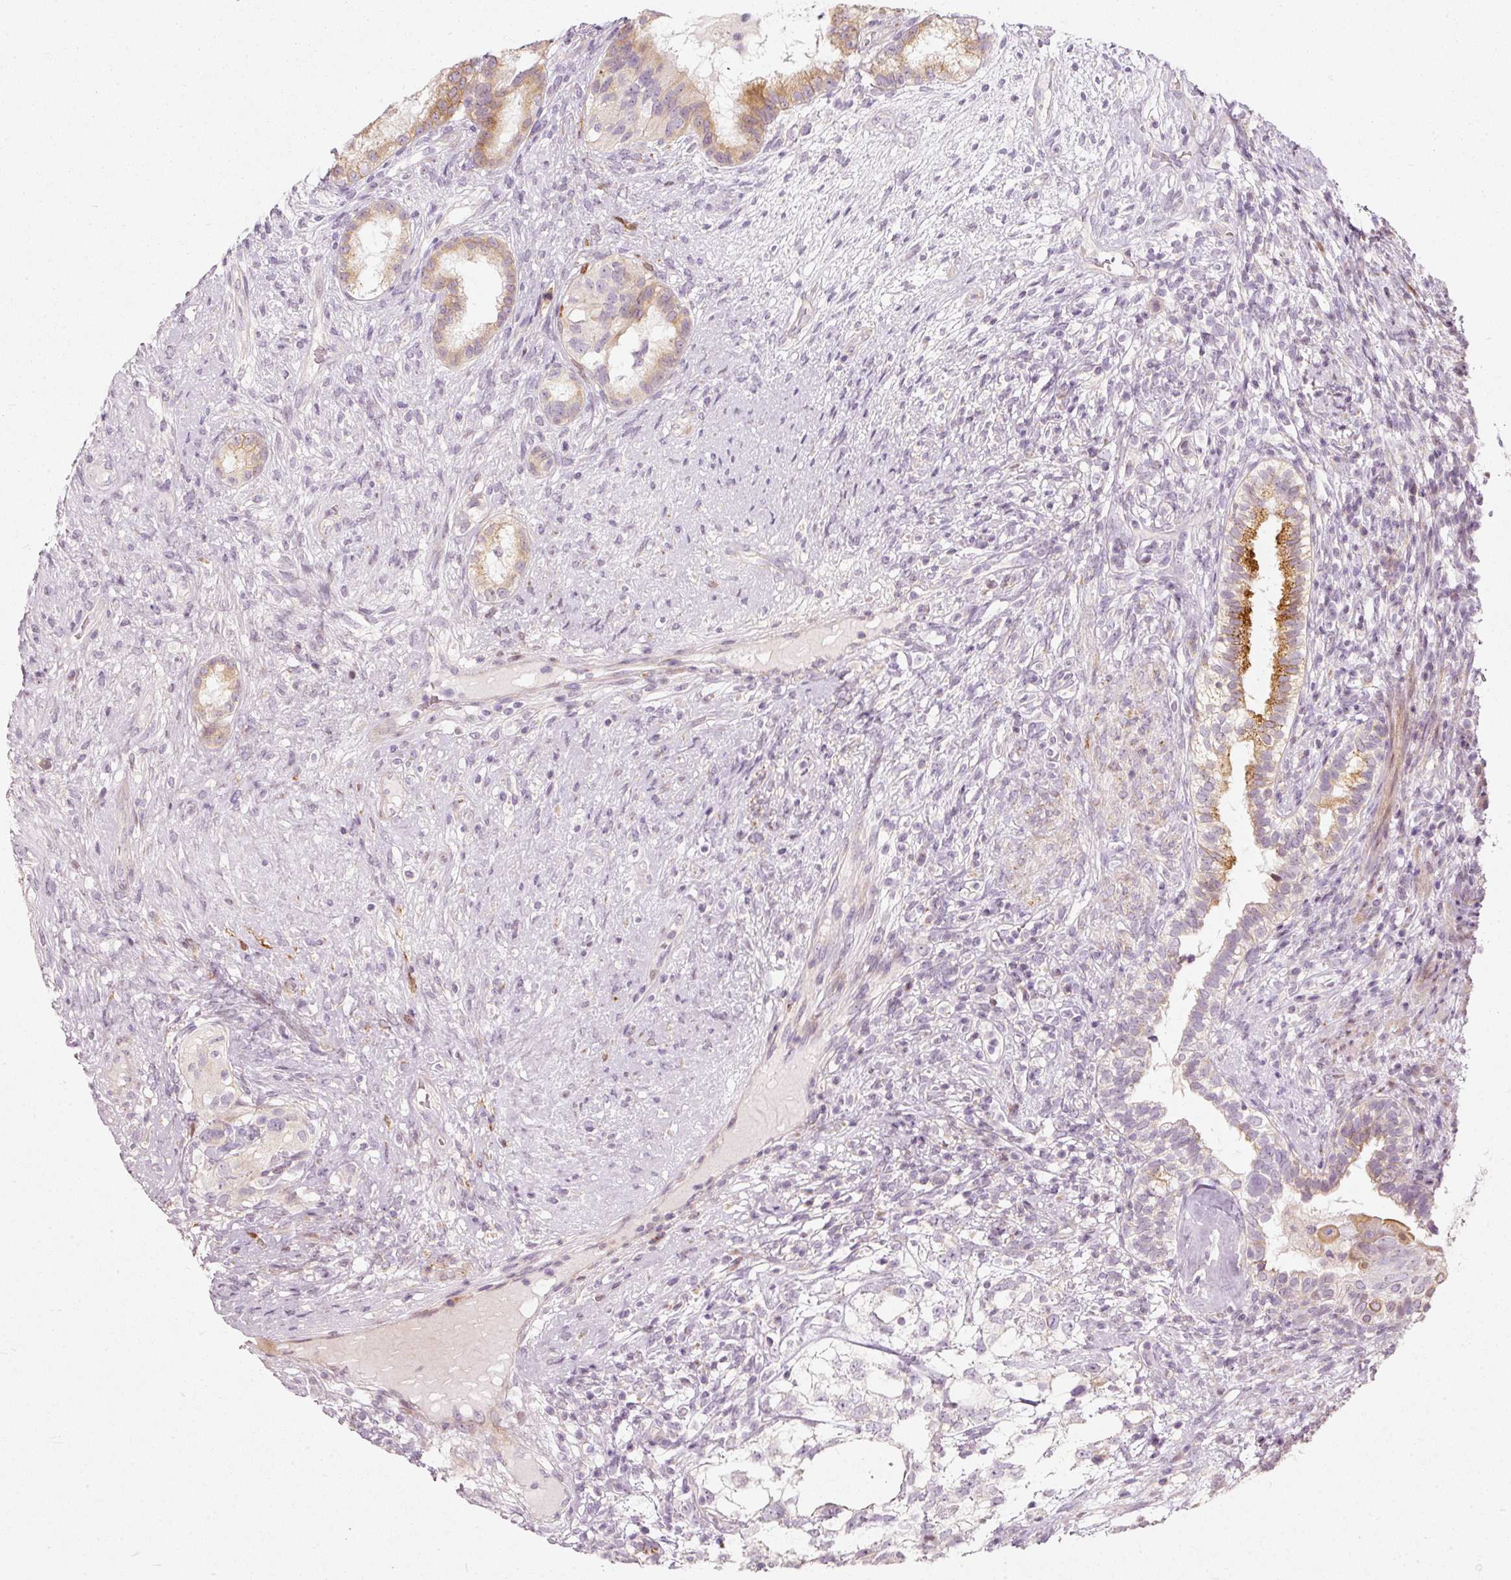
{"staining": {"intensity": "moderate", "quantity": "<25%", "location": "cytoplasmic/membranous"}, "tissue": "testis cancer", "cell_type": "Tumor cells", "image_type": "cancer", "snomed": [{"axis": "morphology", "description": "Seminoma, NOS"}, {"axis": "morphology", "description": "Carcinoma, Embryonal, NOS"}, {"axis": "topography", "description": "Testis"}], "caption": "Moderate cytoplasmic/membranous protein staining is present in approximately <25% of tumor cells in testis seminoma.", "gene": "SLC20A1", "patient": {"sex": "male", "age": 41}}